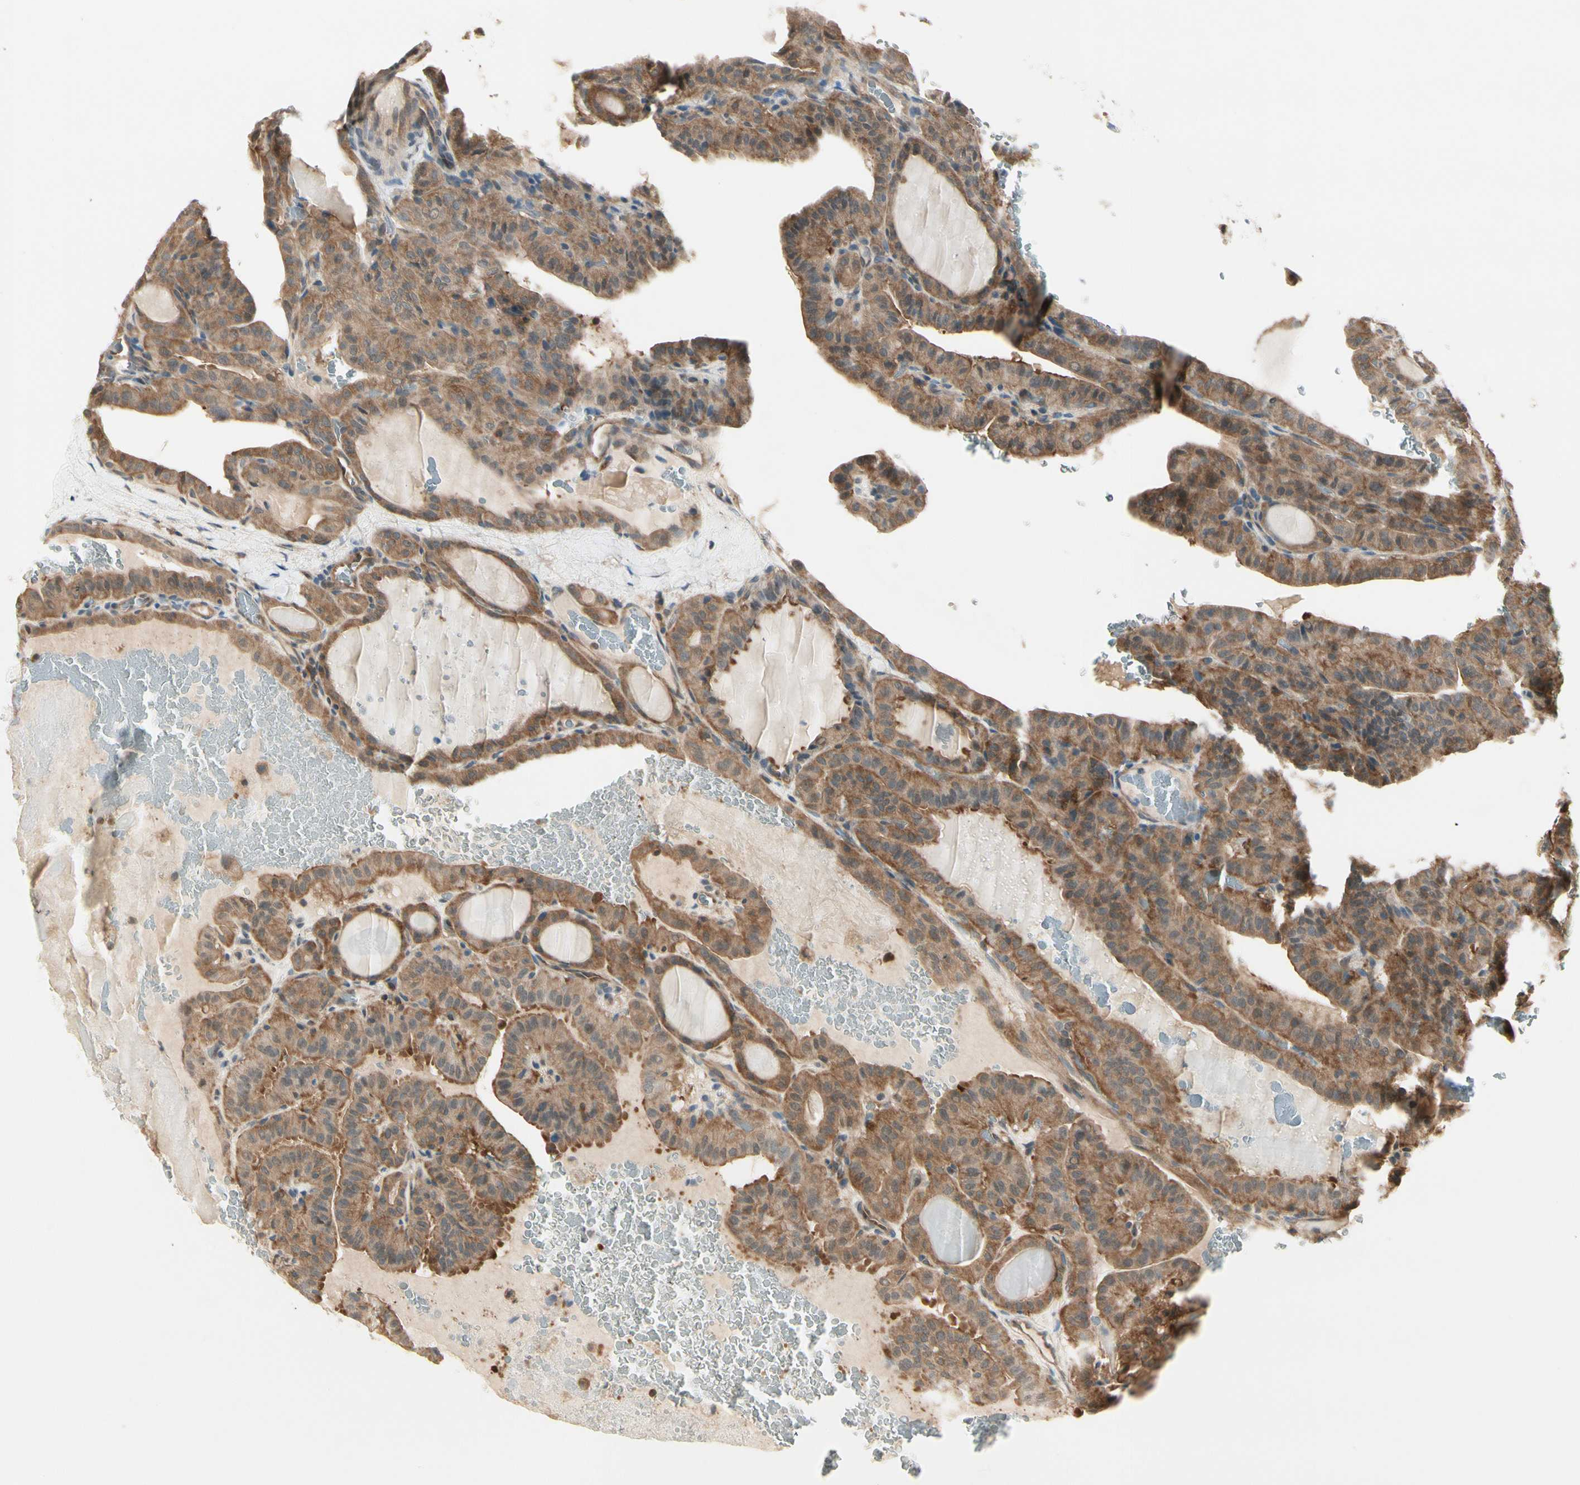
{"staining": {"intensity": "moderate", "quantity": ">75%", "location": "cytoplasmic/membranous"}, "tissue": "thyroid cancer", "cell_type": "Tumor cells", "image_type": "cancer", "snomed": [{"axis": "morphology", "description": "Papillary adenocarcinoma, NOS"}, {"axis": "topography", "description": "Thyroid gland"}], "caption": "Moderate cytoplasmic/membranous protein expression is identified in approximately >75% of tumor cells in papillary adenocarcinoma (thyroid).", "gene": "OXSR1", "patient": {"sex": "male", "age": 77}}